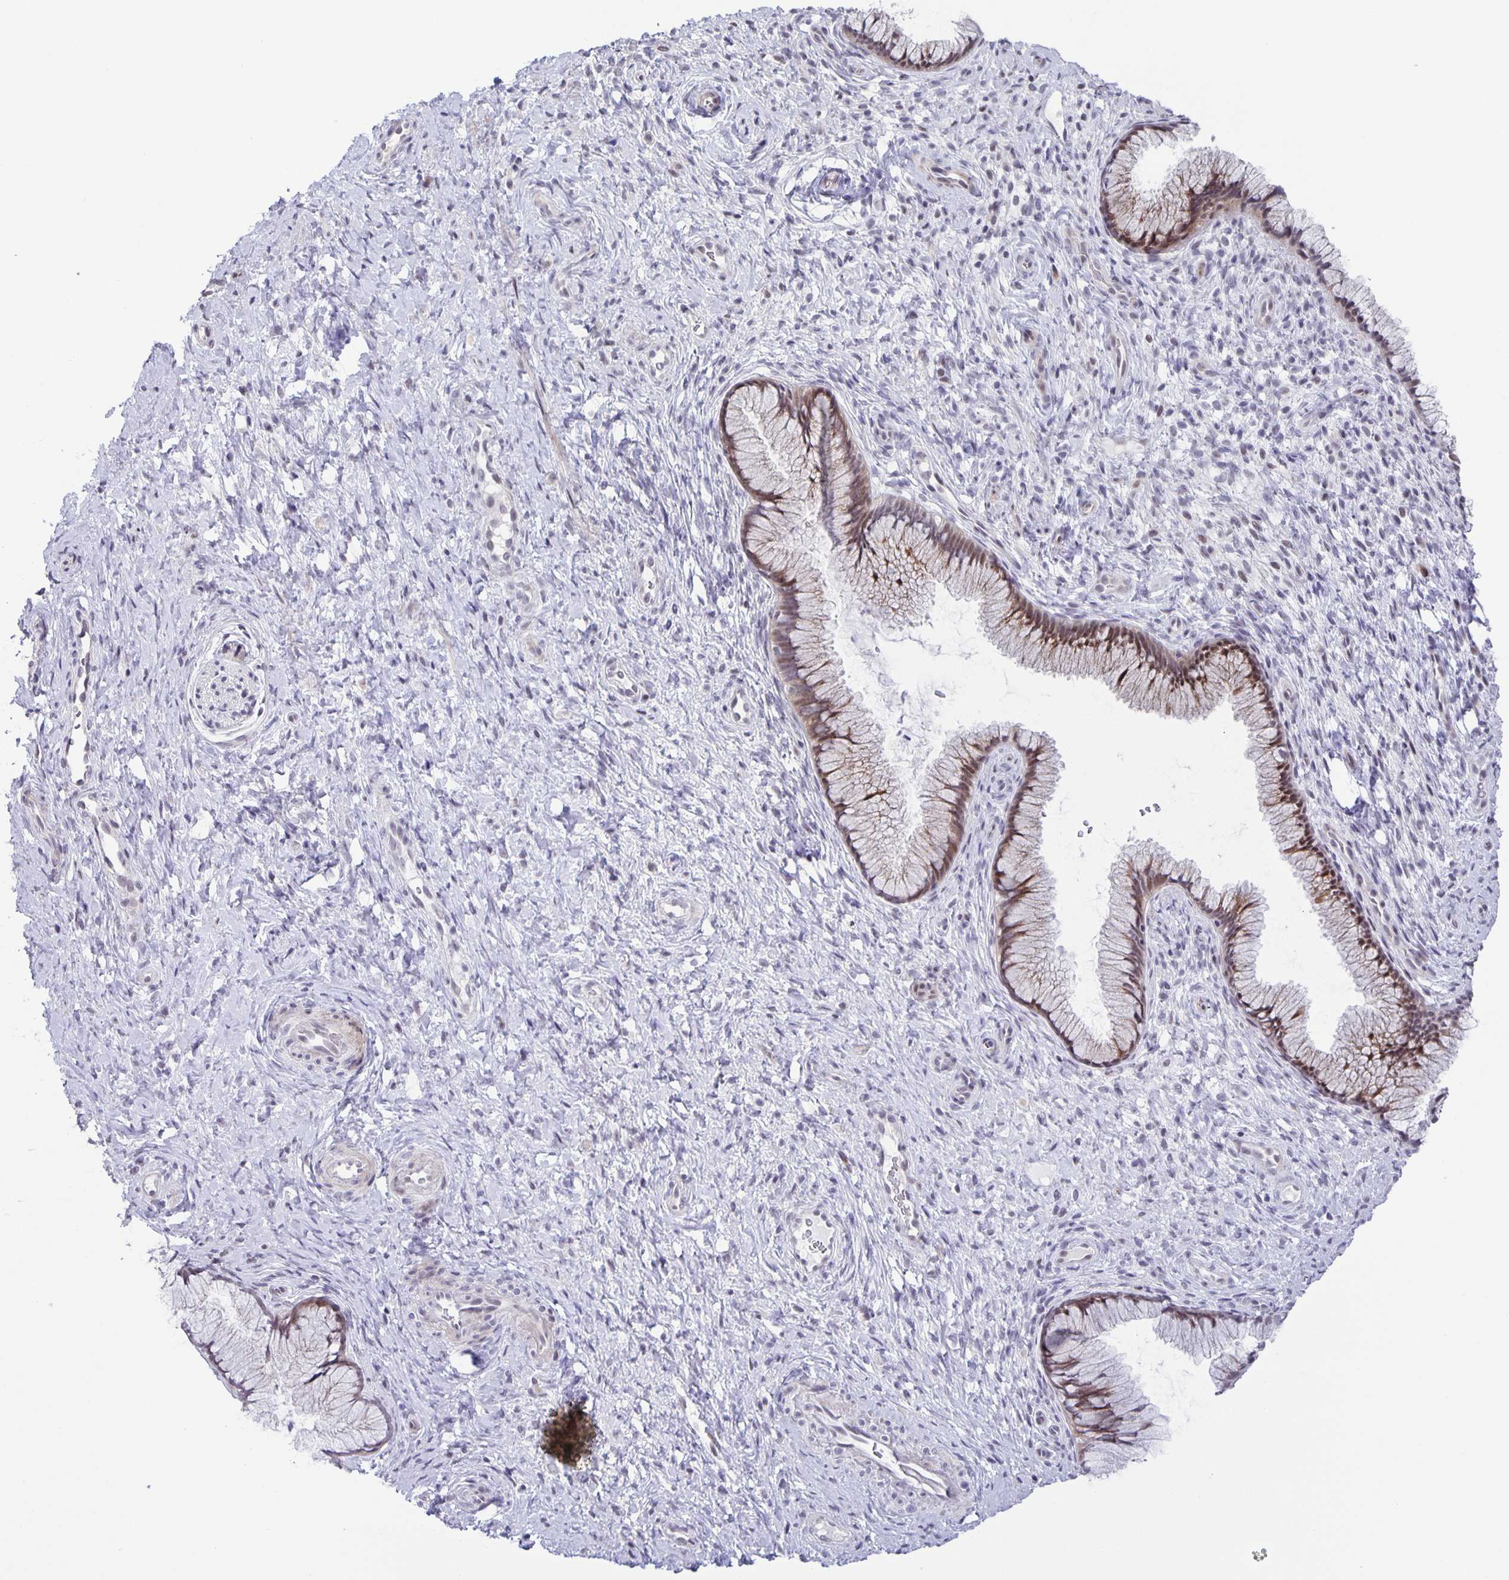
{"staining": {"intensity": "moderate", "quantity": "25%-75%", "location": "cytoplasmic/membranous,nuclear"}, "tissue": "cervix", "cell_type": "Glandular cells", "image_type": "normal", "snomed": [{"axis": "morphology", "description": "Normal tissue, NOS"}, {"axis": "topography", "description": "Cervix"}], "caption": "High-power microscopy captured an IHC histopathology image of unremarkable cervix, revealing moderate cytoplasmic/membranous,nuclear positivity in about 25%-75% of glandular cells. (Brightfield microscopy of DAB IHC at high magnification).", "gene": "PHRF1", "patient": {"sex": "female", "age": 34}}